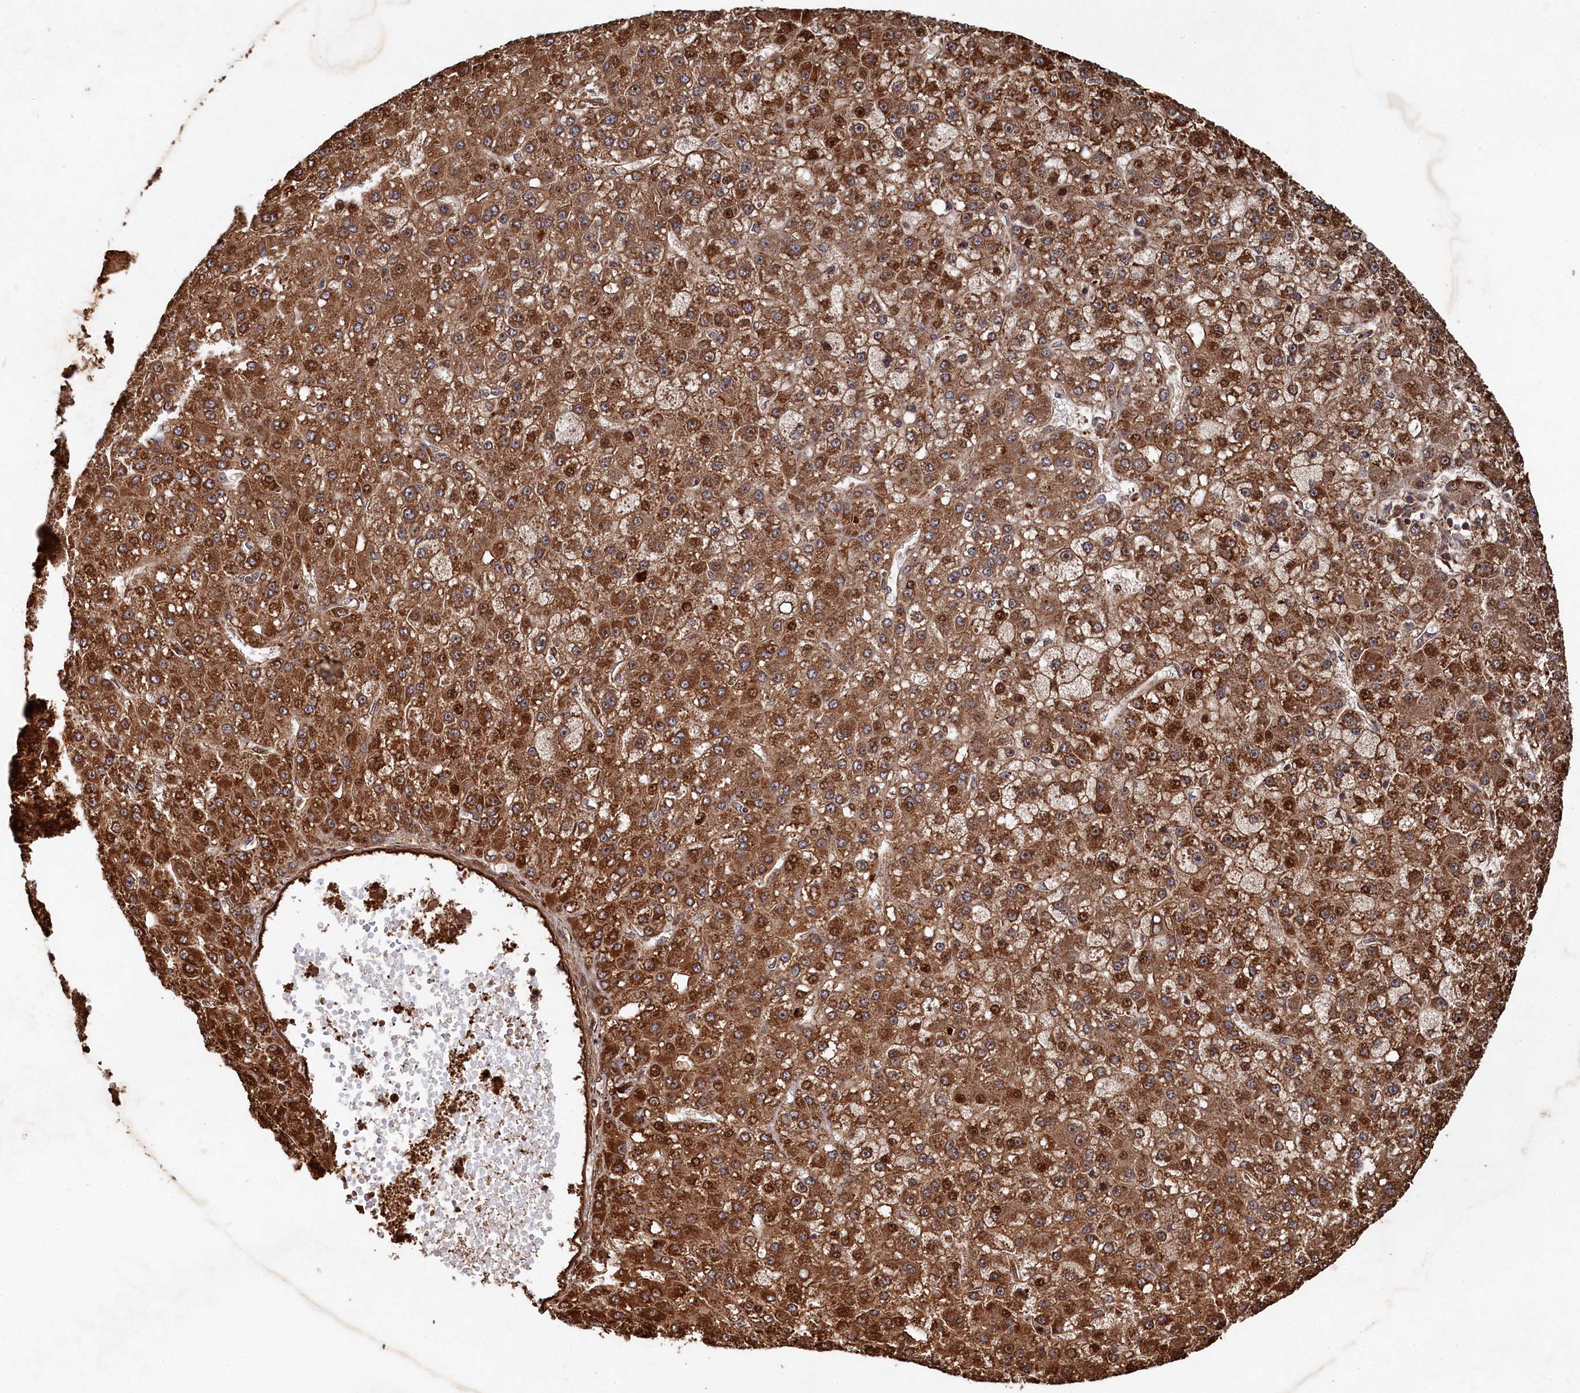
{"staining": {"intensity": "strong", "quantity": ">75%", "location": "cytoplasmic/membranous,nuclear"}, "tissue": "liver cancer", "cell_type": "Tumor cells", "image_type": "cancer", "snomed": [{"axis": "morphology", "description": "Carcinoma, Hepatocellular, NOS"}, {"axis": "topography", "description": "Liver"}], "caption": "High-magnification brightfield microscopy of hepatocellular carcinoma (liver) stained with DAB (brown) and counterstained with hematoxylin (blue). tumor cells exhibit strong cytoplasmic/membranous and nuclear expression is seen in about>75% of cells.", "gene": "PIGN", "patient": {"sex": "male", "age": 67}}